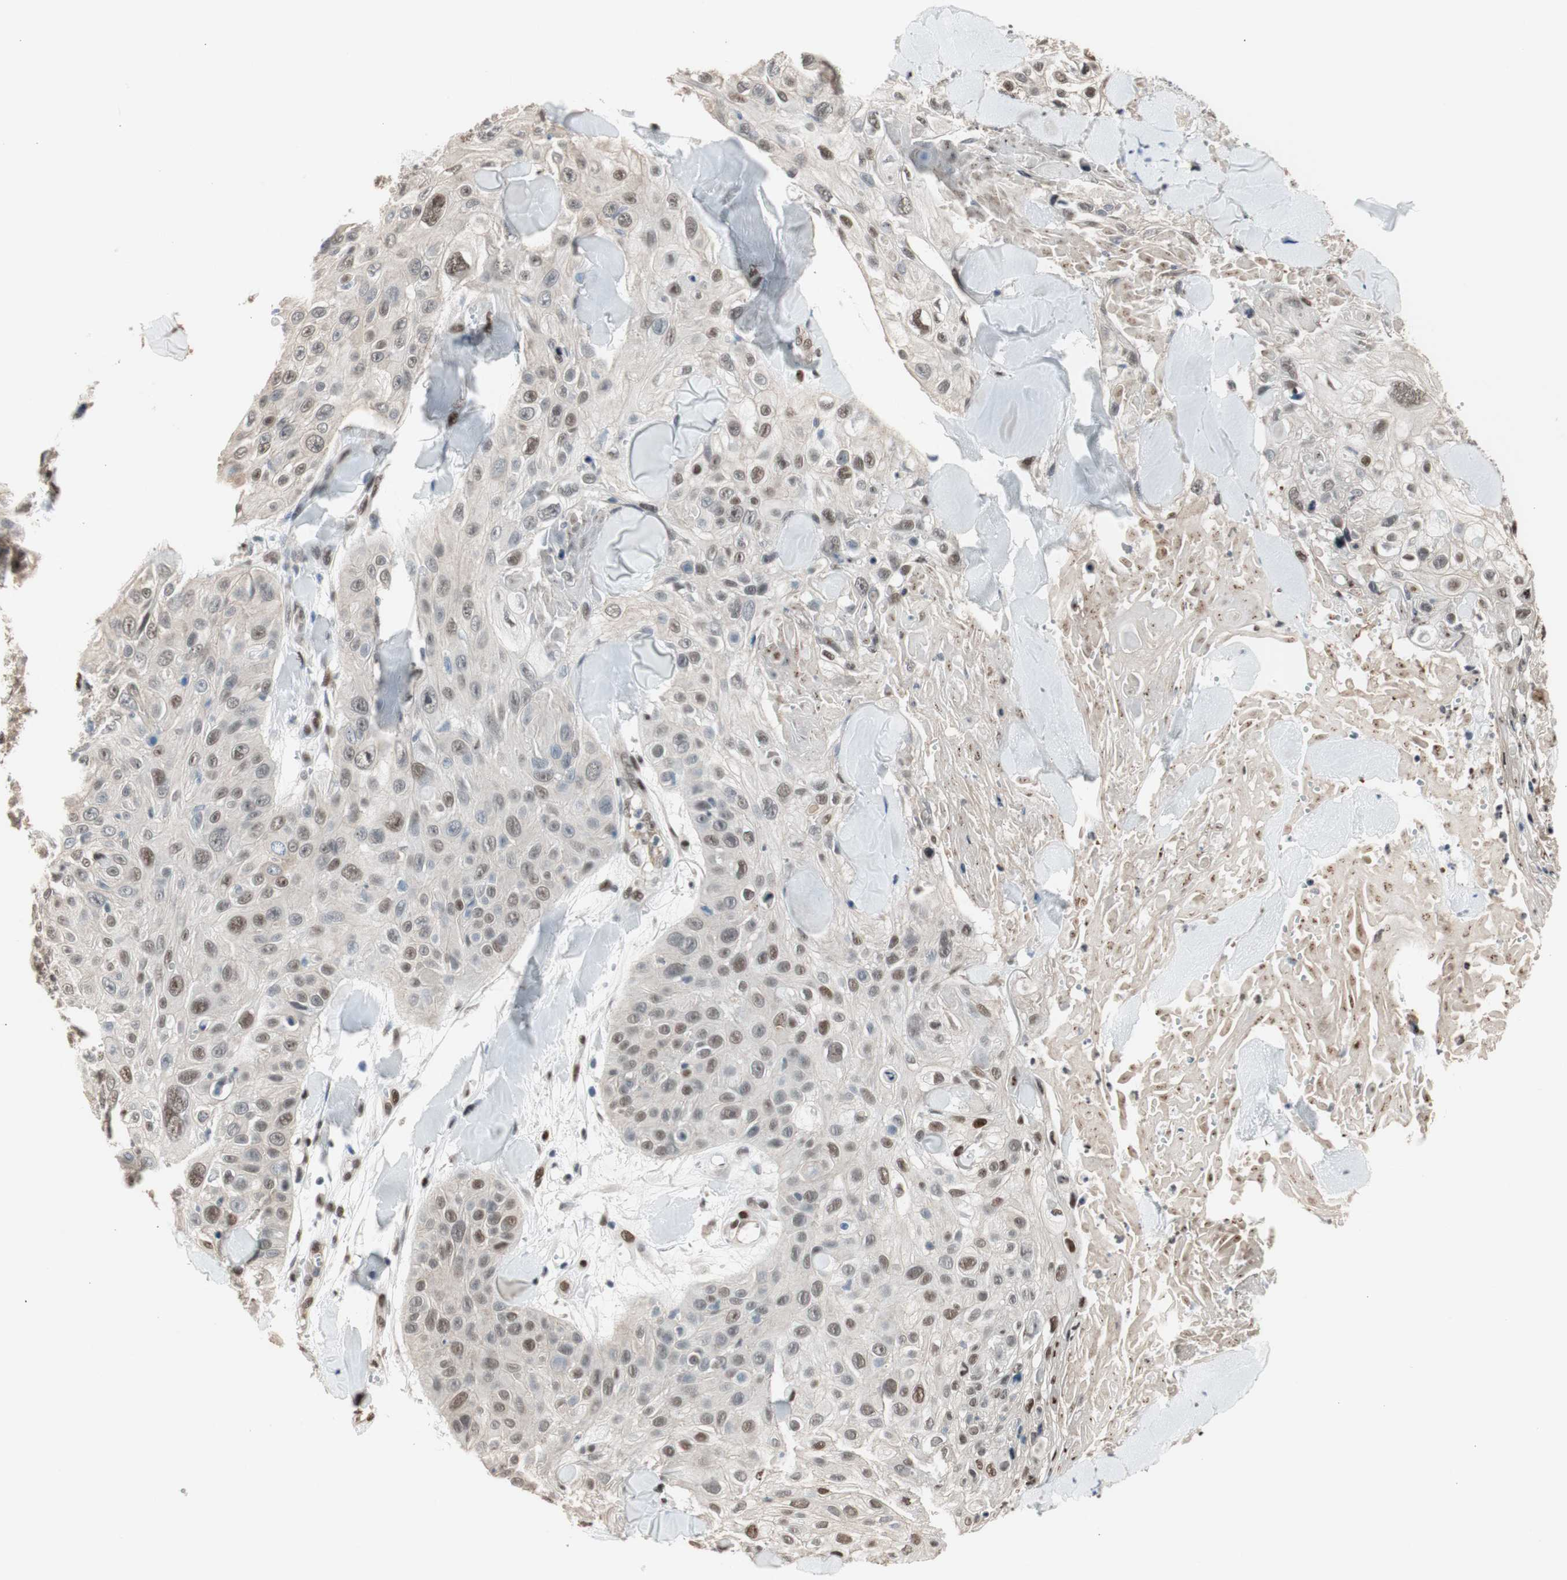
{"staining": {"intensity": "weak", "quantity": "<25%", "location": "nuclear"}, "tissue": "skin cancer", "cell_type": "Tumor cells", "image_type": "cancer", "snomed": [{"axis": "morphology", "description": "Squamous cell carcinoma, NOS"}, {"axis": "topography", "description": "Skin"}], "caption": "Tumor cells are negative for protein expression in human skin cancer. (Immunohistochemistry, brightfield microscopy, high magnification).", "gene": "PML", "patient": {"sex": "male", "age": 86}}